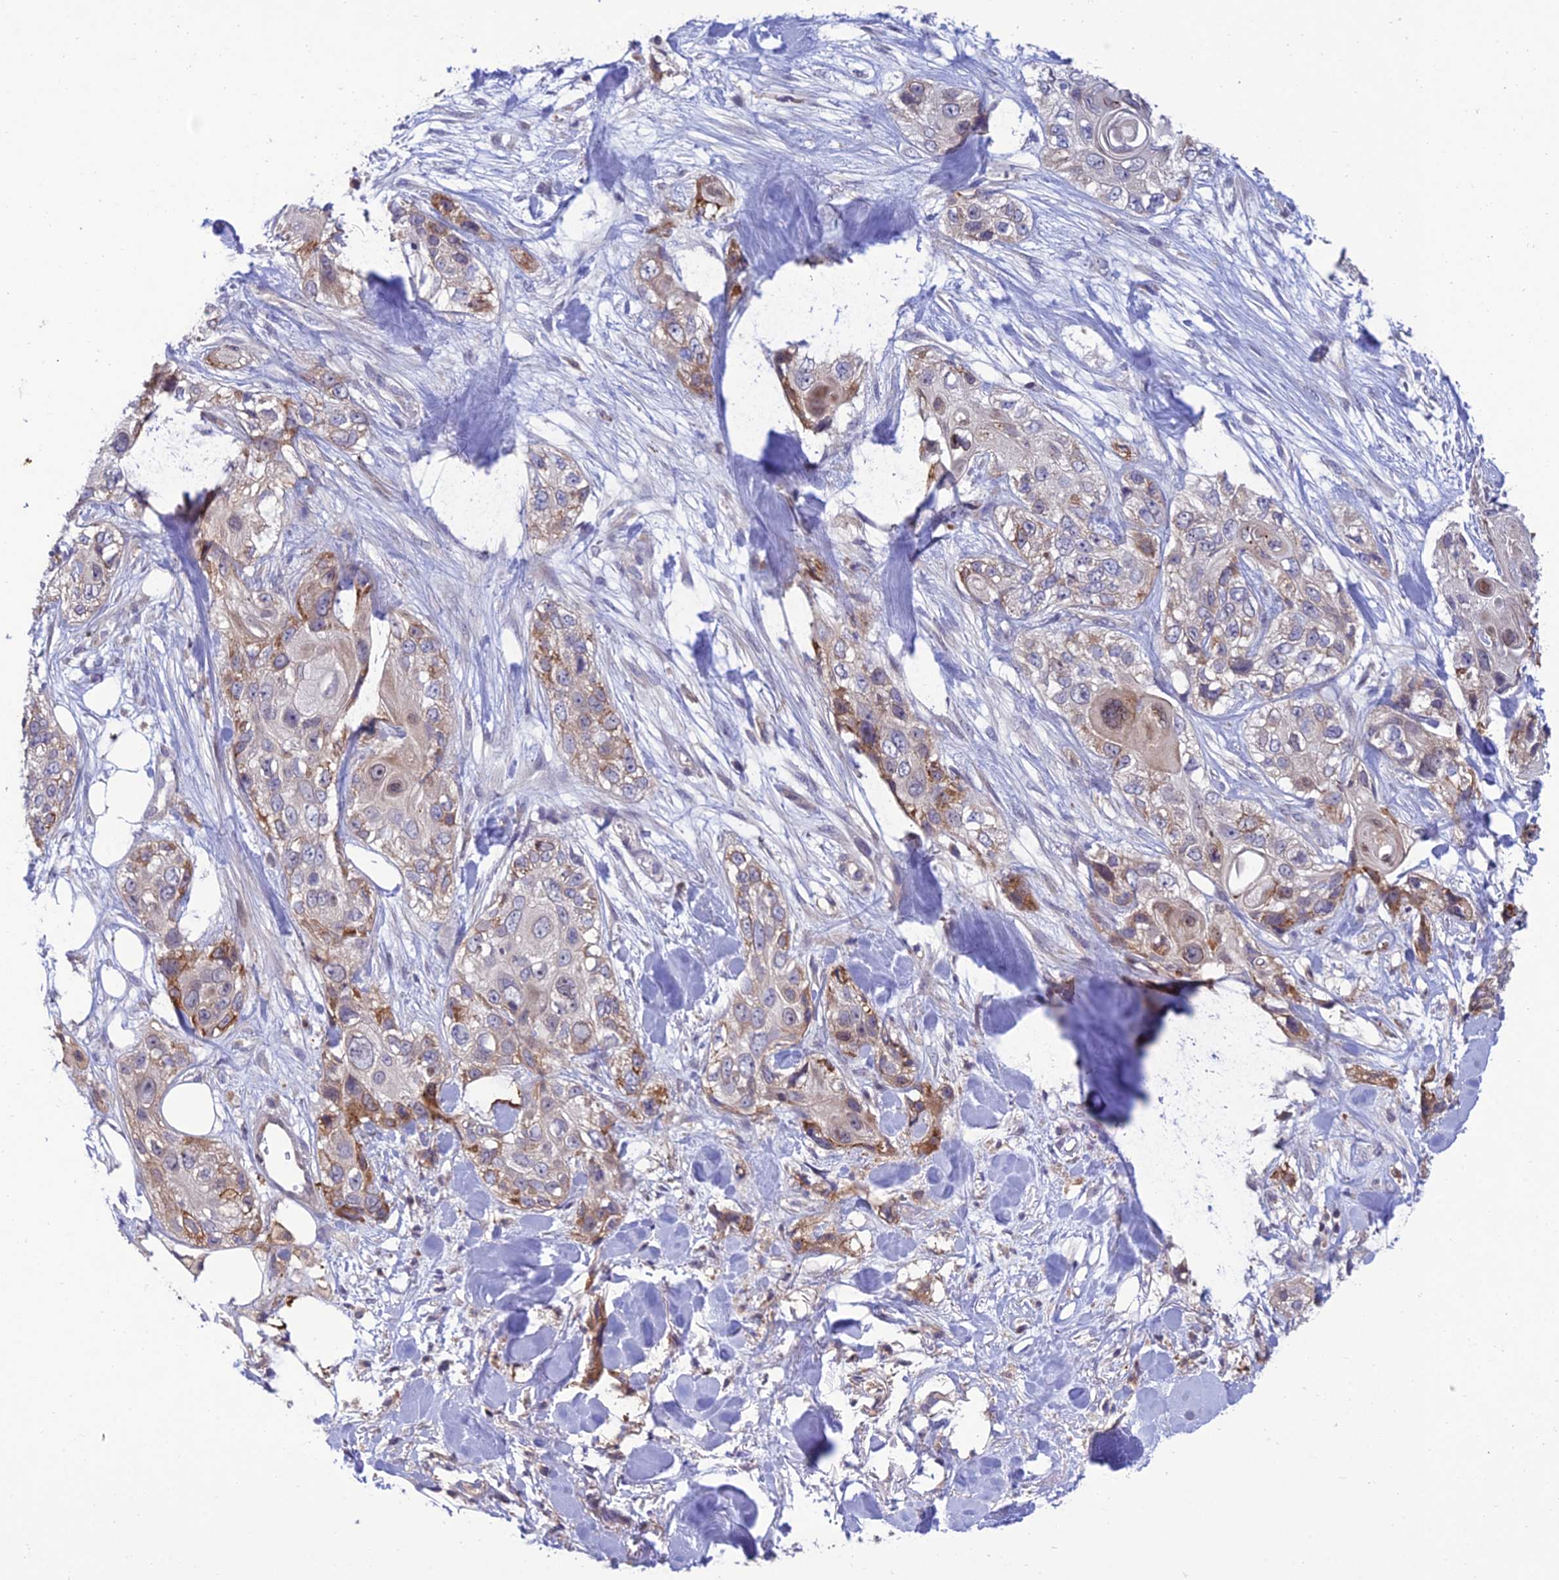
{"staining": {"intensity": "moderate", "quantity": "<25%", "location": "cytoplasmic/membranous"}, "tissue": "skin cancer", "cell_type": "Tumor cells", "image_type": "cancer", "snomed": [{"axis": "morphology", "description": "Normal tissue, NOS"}, {"axis": "morphology", "description": "Squamous cell carcinoma, NOS"}, {"axis": "topography", "description": "Skin"}], "caption": "Immunohistochemical staining of skin cancer (squamous cell carcinoma) displays moderate cytoplasmic/membranous protein expression in approximately <25% of tumor cells.", "gene": "FAM76A", "patient": {"sex": "male", "age": 72}}